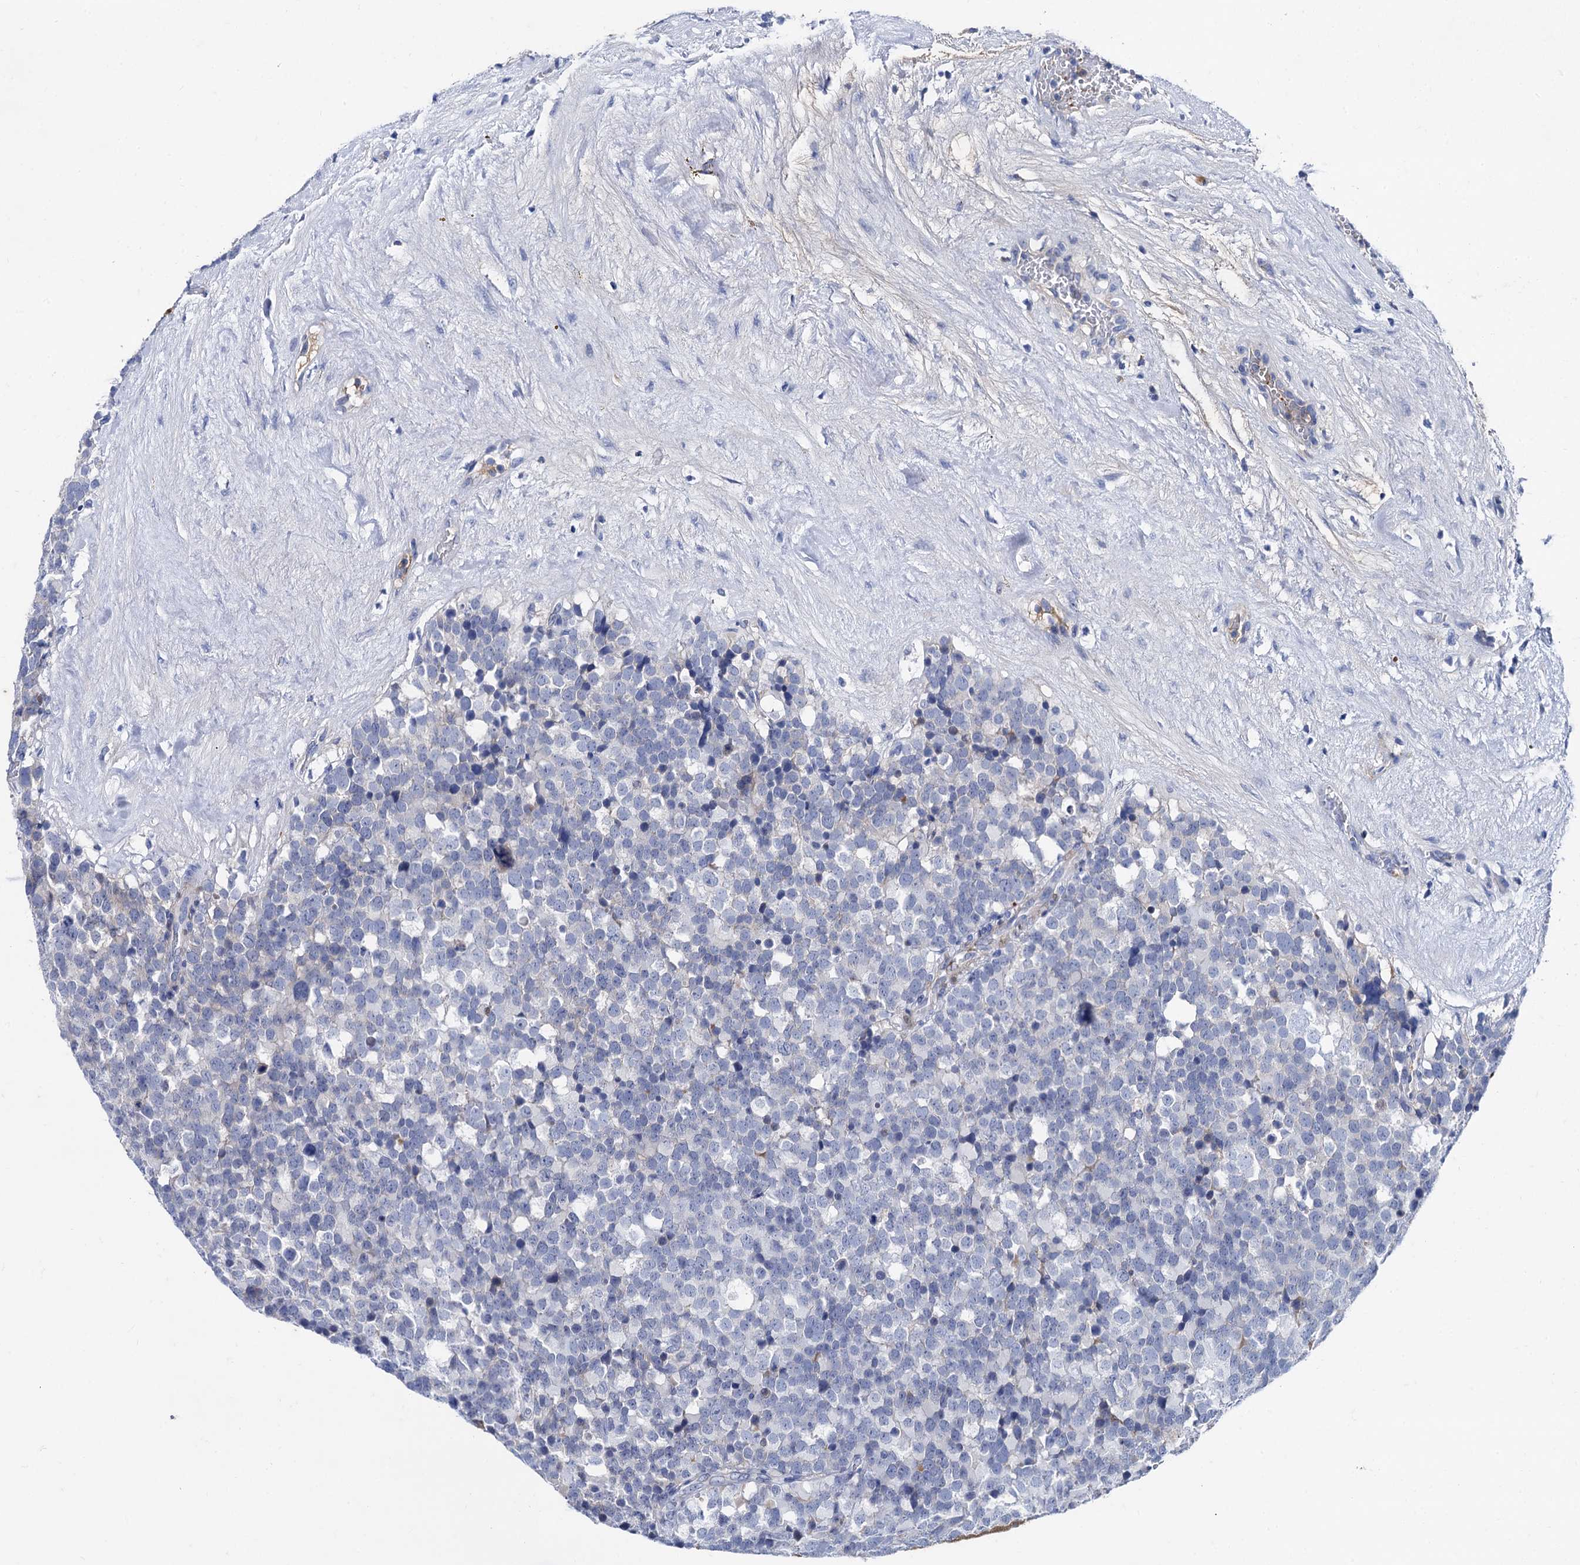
{"staining": {"intensity": "negative", "quantity": "none", "location": "none"}, "tissue": "testis cancer", "cell_type": "Tumor cells", "image_type": "cancer", "snomed": [{"axis": "morphology", "description": "Seminoma, NOS"}, {"axis": "topography", "description": "Testis"}], "caption": "A photomicrograph of testis cancer (seminoma) stained for a protein demonstrates no brown staining in tumor cells. Nuclei are stained in blue.", "gene": "TMEM72", "patient": {"sex": "male", "age": 71}}